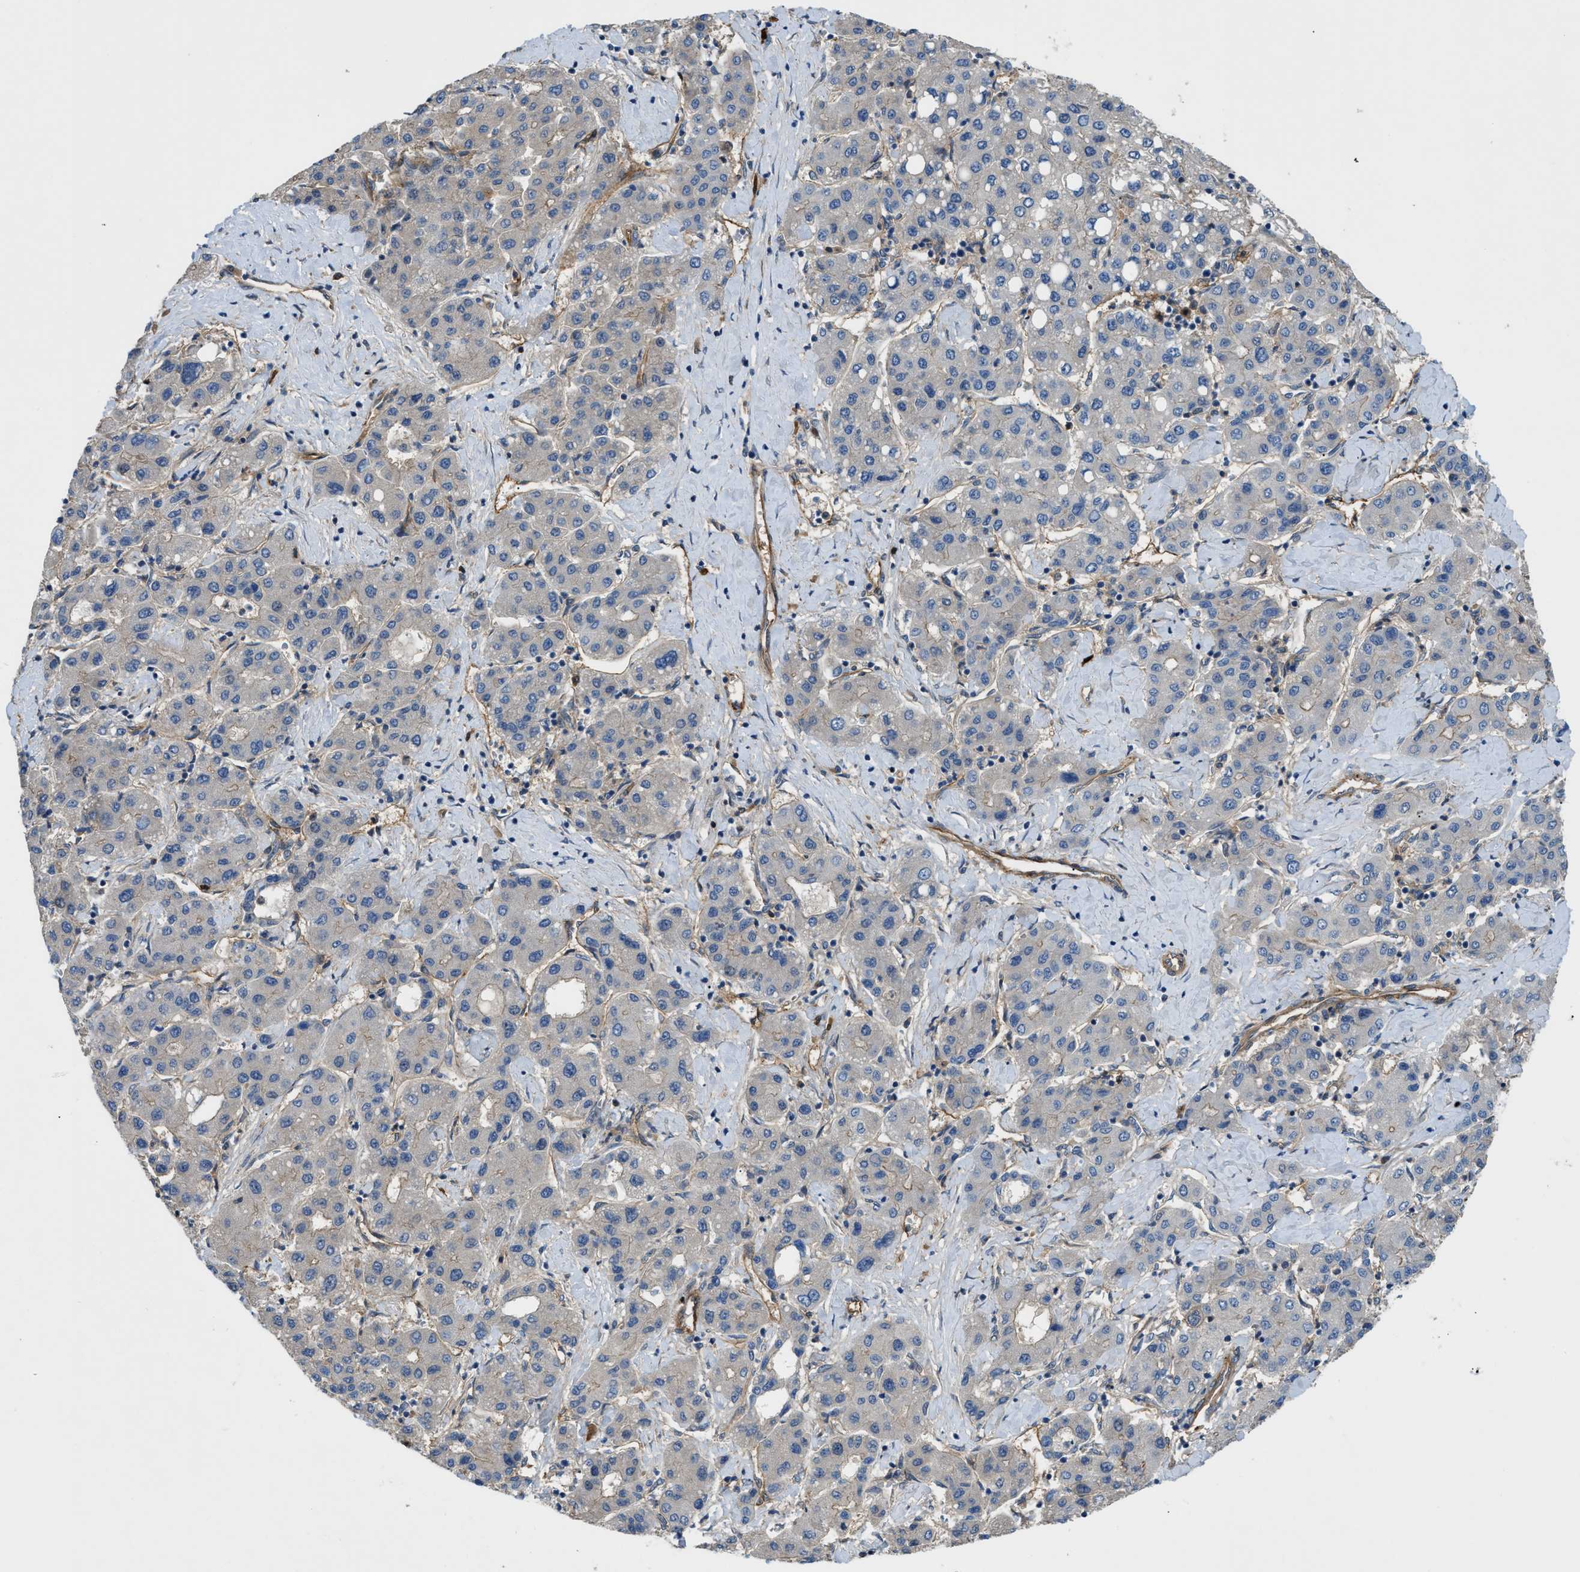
{"staining": {"intensity": "negative", "quantity": "none", "location": "none"}, "tissue": "liver cancer", "cell_type": "Tumor cells", "image_type": "cancer", "snomed": [{"axis": "morphology", "description": "Carcinoma, Hepatocellular, NOS"}, {"axis": "topography", "description": "Liver"}], "caption": "Liver cancer (hepatocellular carcinoma) was stained to show a protein in brown. There is no significant positivity in tumor cells.", "gene": "TRAK2", "patient": {"sex": "male", "age": 65}}